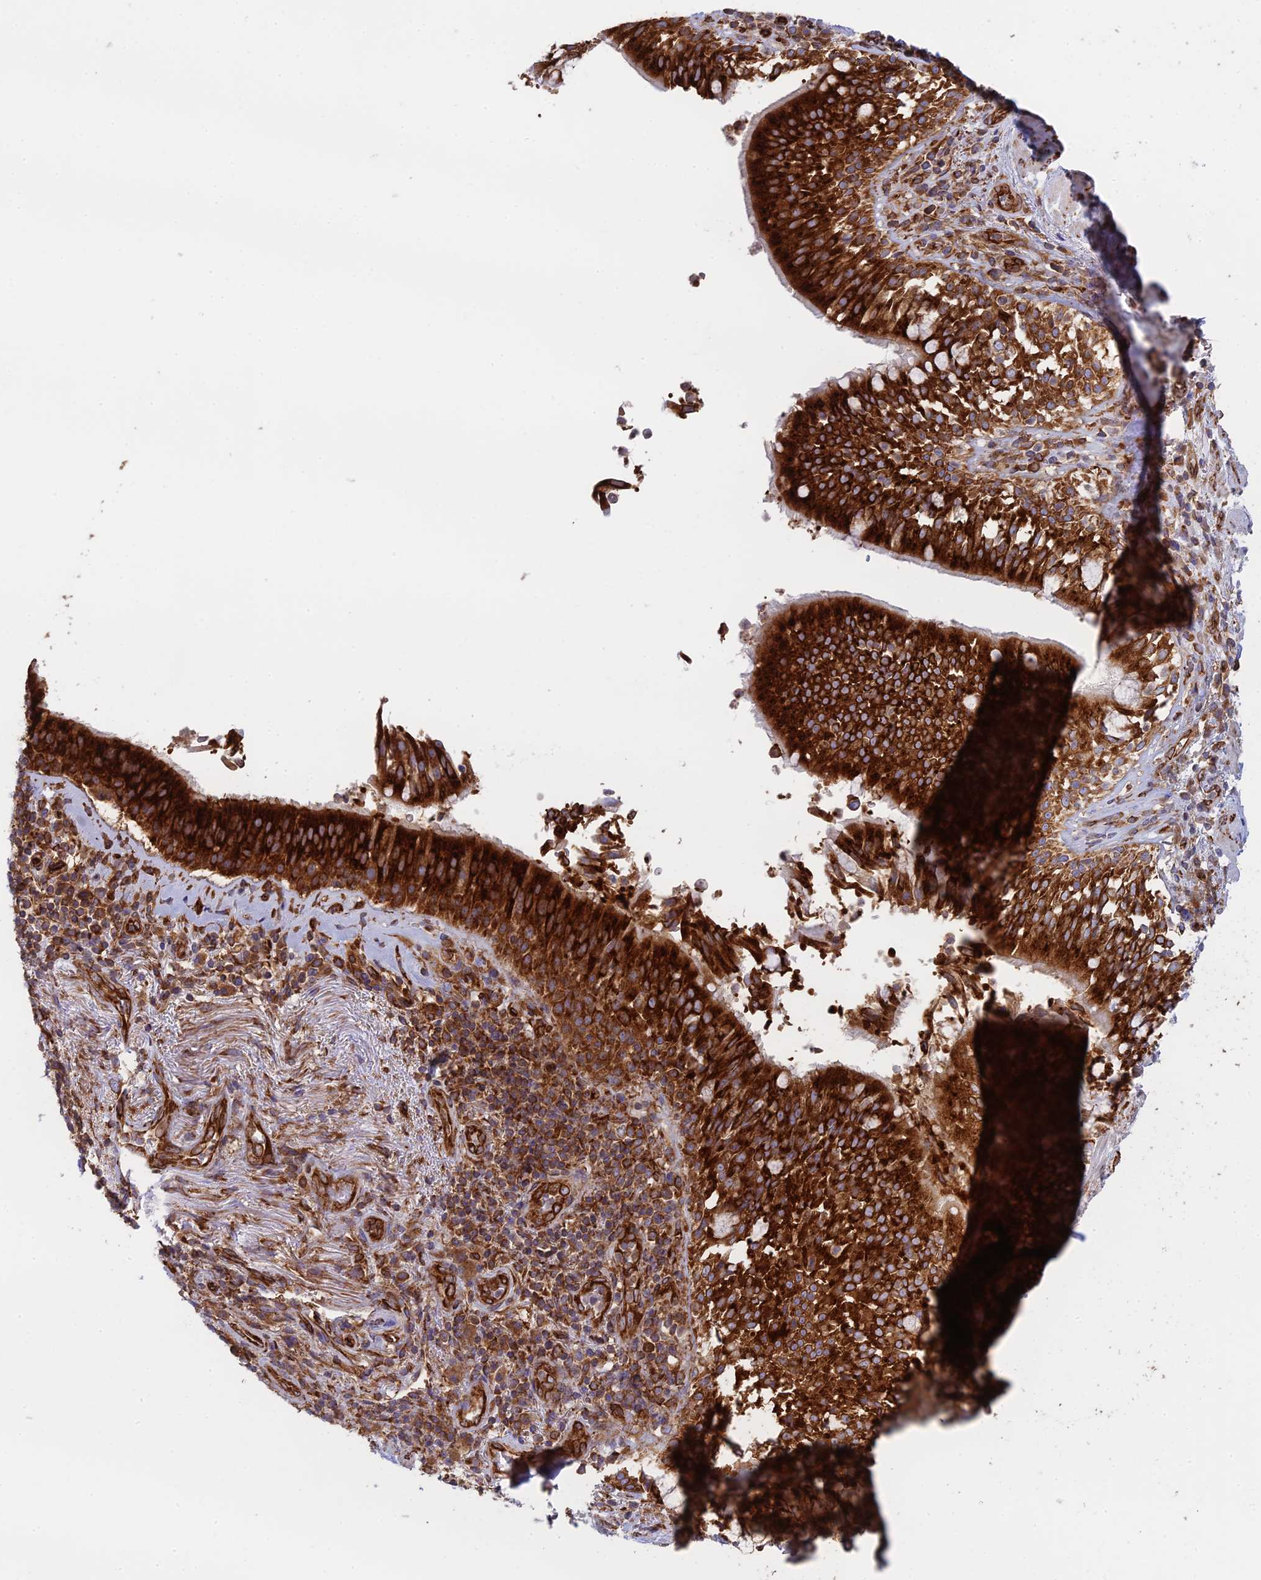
{"staining": {"intensity": "negative", "quantity": "none", "location": "none"}, "tissue": "adipose tissue", "cell_type": "Adipocytes", "image_type": "normal", "snomed": [{"axis": "morphology", "description": "Normal tissue, NOS"}, {"axis": "morphology", "description": "Squamous cell carcinoma, NOS"}, {"axis": "topography", "description": "Bronchus"}, {"axis": "topography", "description": "Lung"}], "caption": "Immunohistochemistry (IHC) of benign human adipose tissue exhibits no positivity in adipocytes. (Stains: DAB IHC with hematoxylin counter stain, Microscopy: brightfield microscopy at high magnification).", "gene": "CCDC69", "patient": {"sex": "male", "age": 64}}